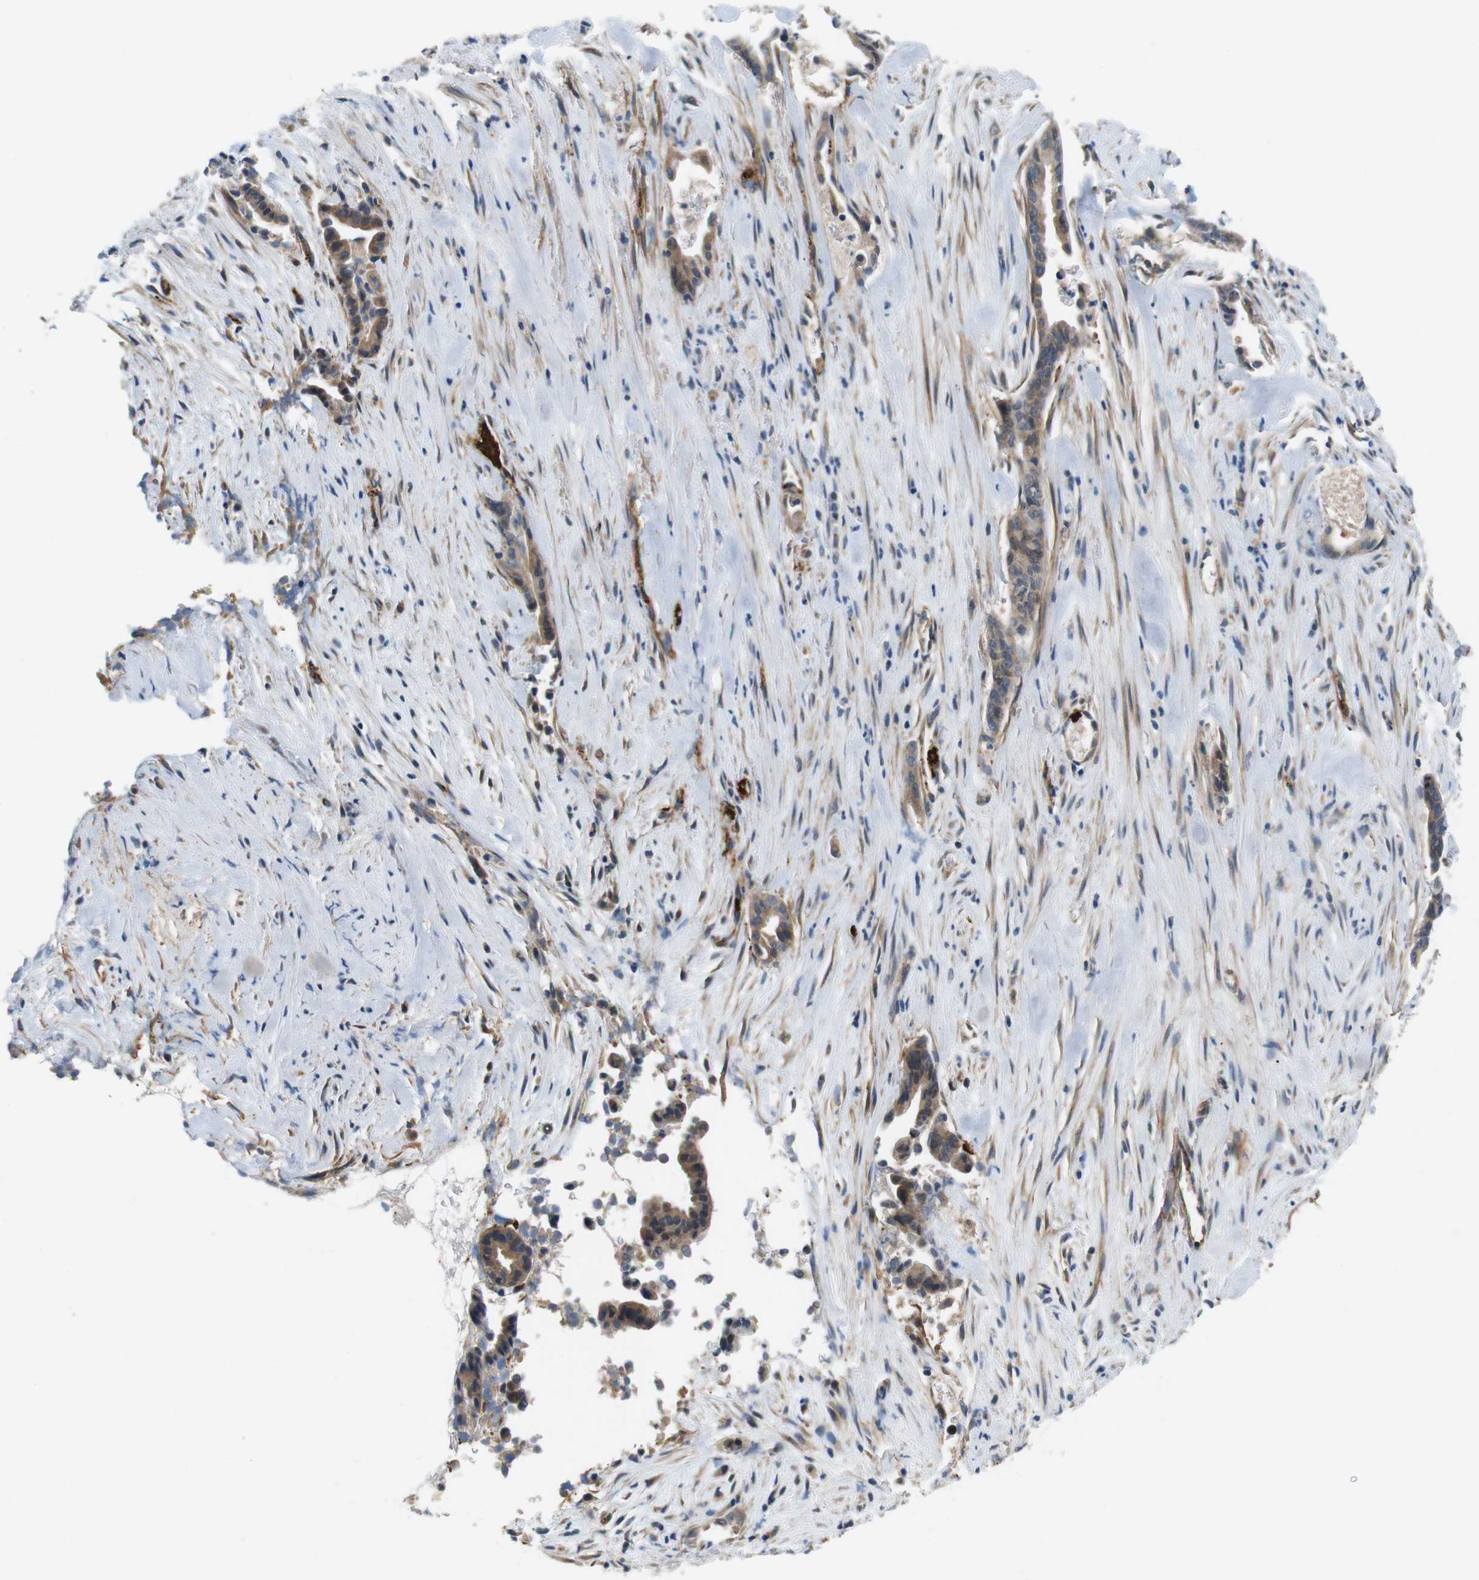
{"staining": {"intensity": "moderate", "quantity": ">75%", "location": "cytoplasmic/membranous"}, "tissue": "liver cancer", "cell_type": "Tumor cells", "image_type": "cancer", "snomed": [{"axis": "morphology", "description": "Cholangiocarcinoma"}, {"axis": "topography", "description": "Liver"}], "caption": "The photomicrograph displays immunohistochemical staining of liver cholangiocarcinoma. There is moderate cytoplasmic/membranous expression is seen in about >75% of tumor cells.", "gene": "BVES", "patient": {"sex": "female", "age": 55}}